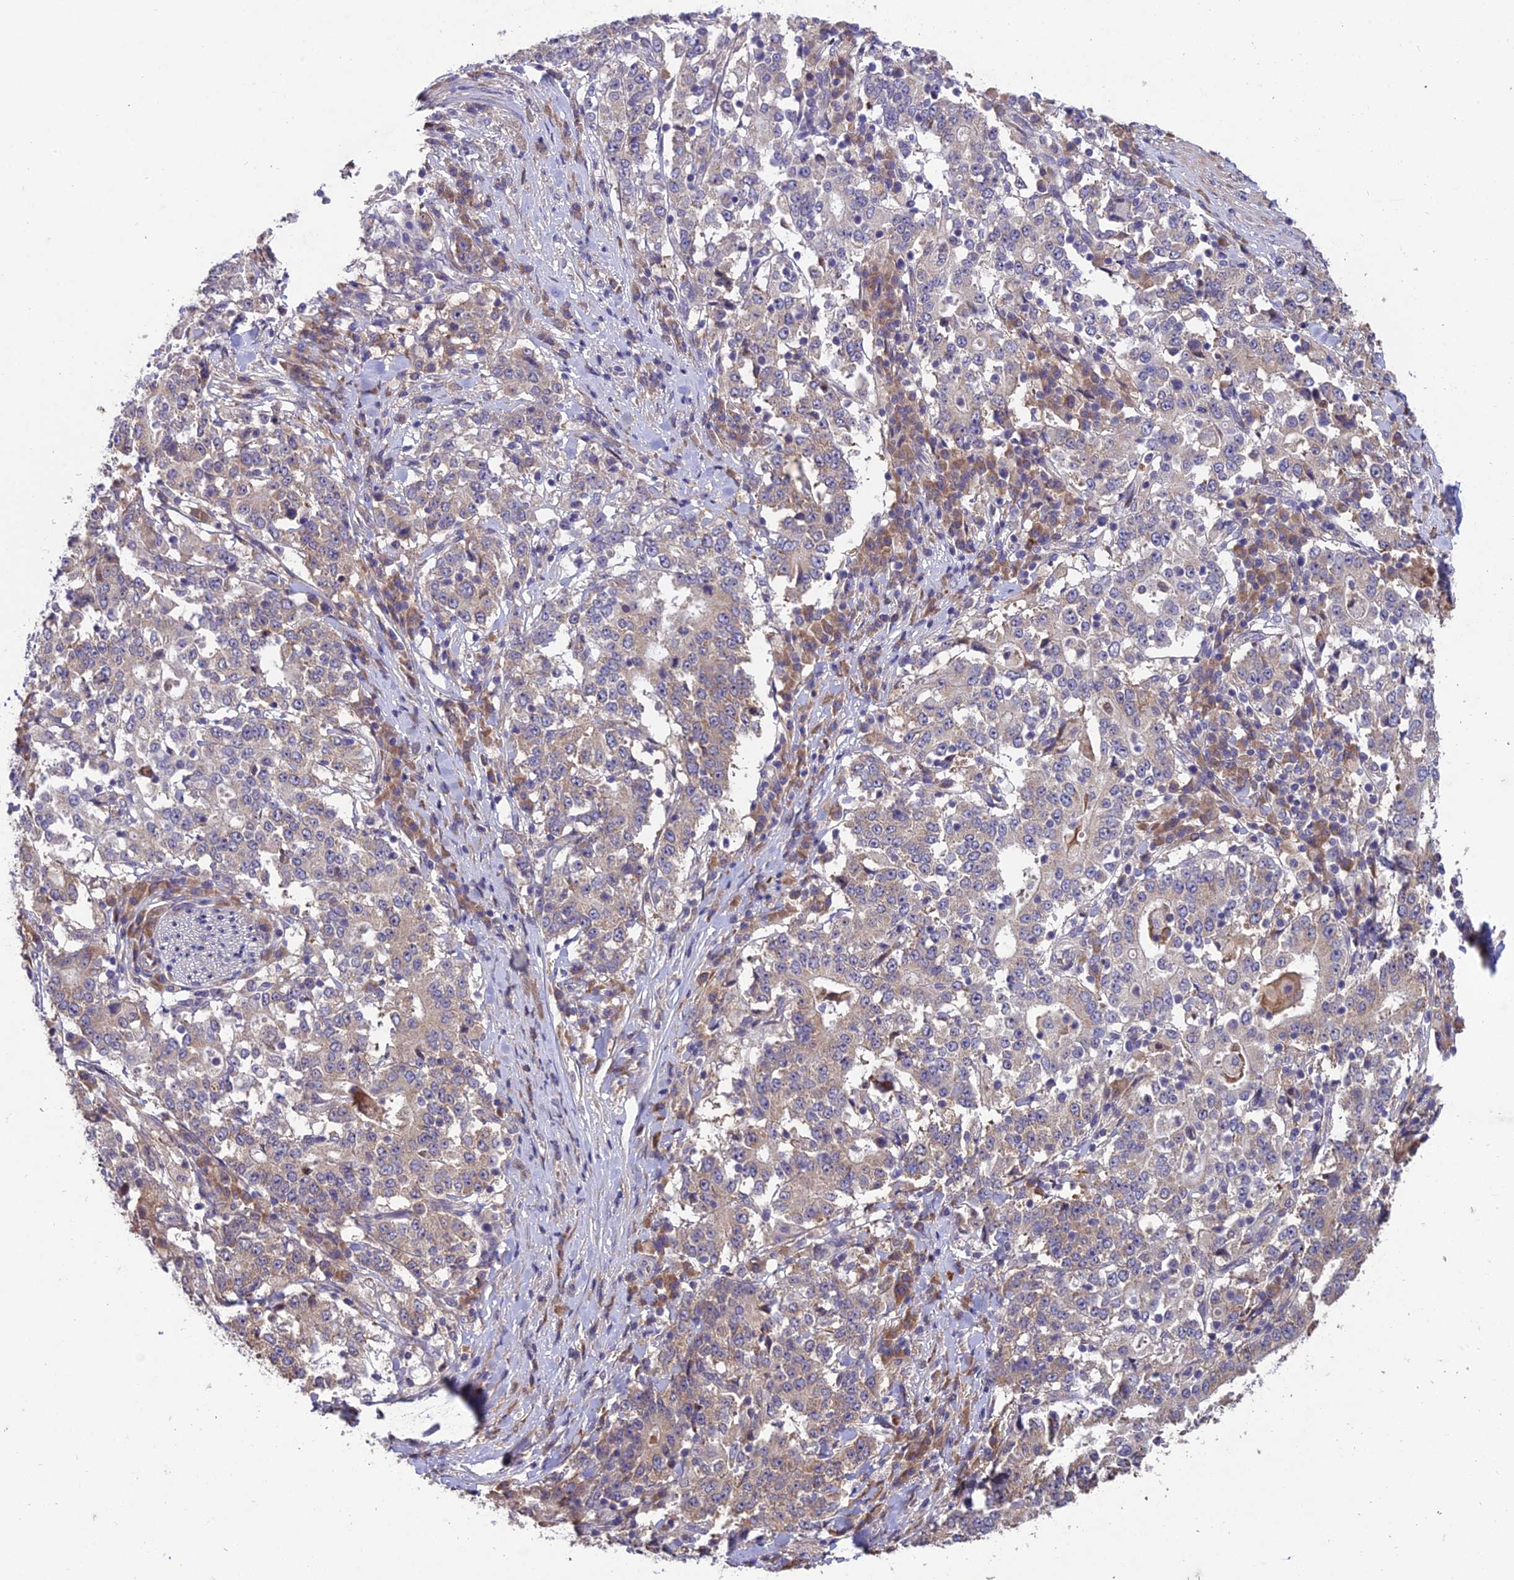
{"staining": {"intensity": "negative", "quantity": "none", "location": "none"}, "tissue": "stomach cancer", "cell_type": "Tumor cells", "image_type": "cancer", "snomed": [{"axis": "morphology", "description": "Adenocarcinoma, NOS"}, {"axis": "topography", "description": "Stomach"}], "caption": "IHC photomicrograph of human stomach cancer stained for a protein (brown), which displays no expression in tumor cells. (DAB immunohistochemistry (IHC), high magnification).", "gene": "CENPL", "patient": {"sex": "male", "age": 59}}